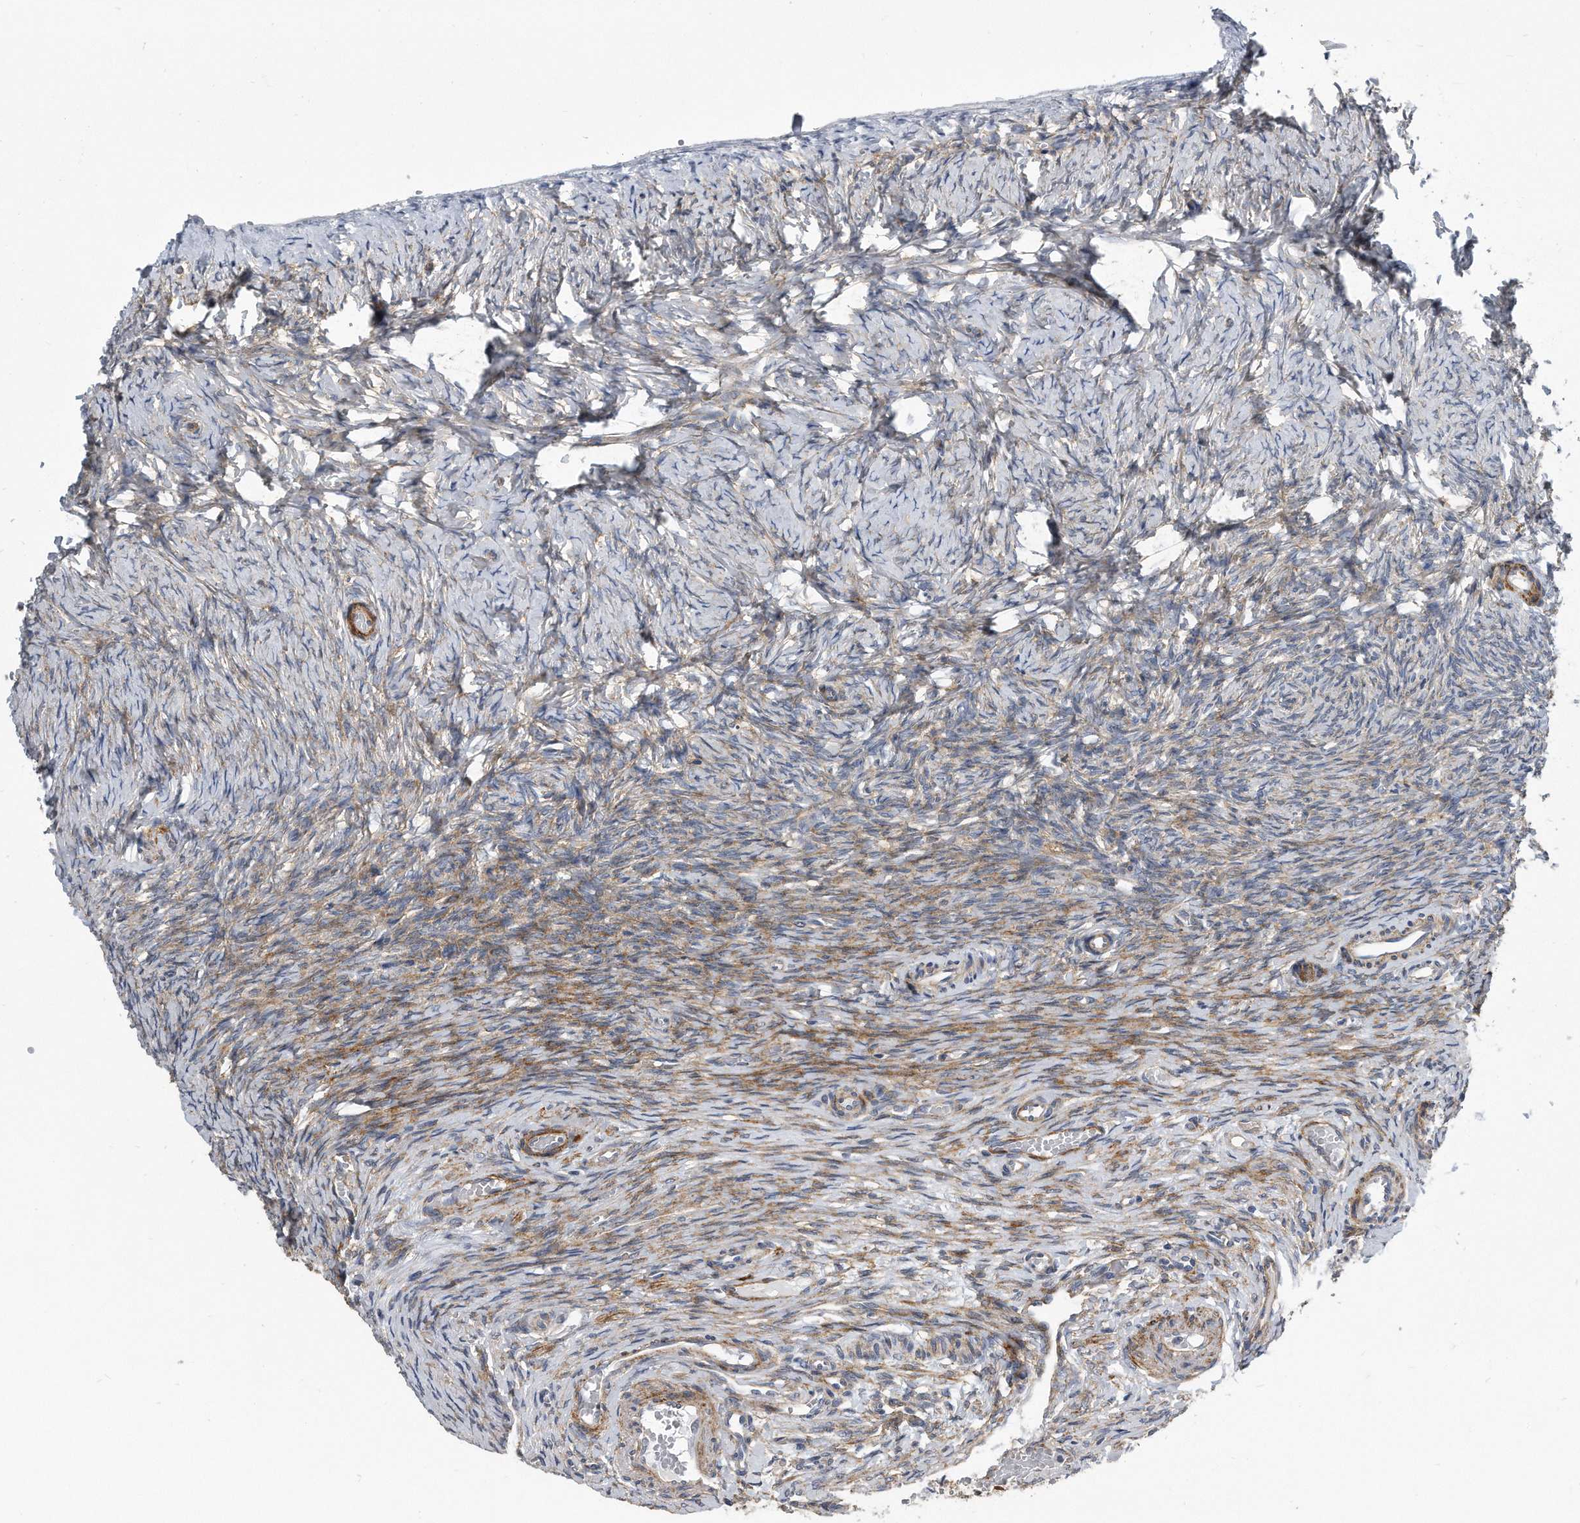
{"staining": {"intensity": "weak", "quantity": "25%-75%", "location": "cytoplasmic/membranous"}, "tissue": "ovary", "cell_type": "Ovarian stroma cells", "image_type": "normal", "snomed": [{"axis": "morphology", "description": "Adenocarcinoma, NOS"}, {"axis": "topography", "description": "Endometrium"}], "caption": "Immunohistochemical staining of unremarkable human ovary exhibits 25%-75% levels of weak cytoplasmic/membranous protein positivity in about 25%-75% of ovarian stroma cells.", "gene": "EIF2B4", "patient": {"sex": "female", "age": 32}}